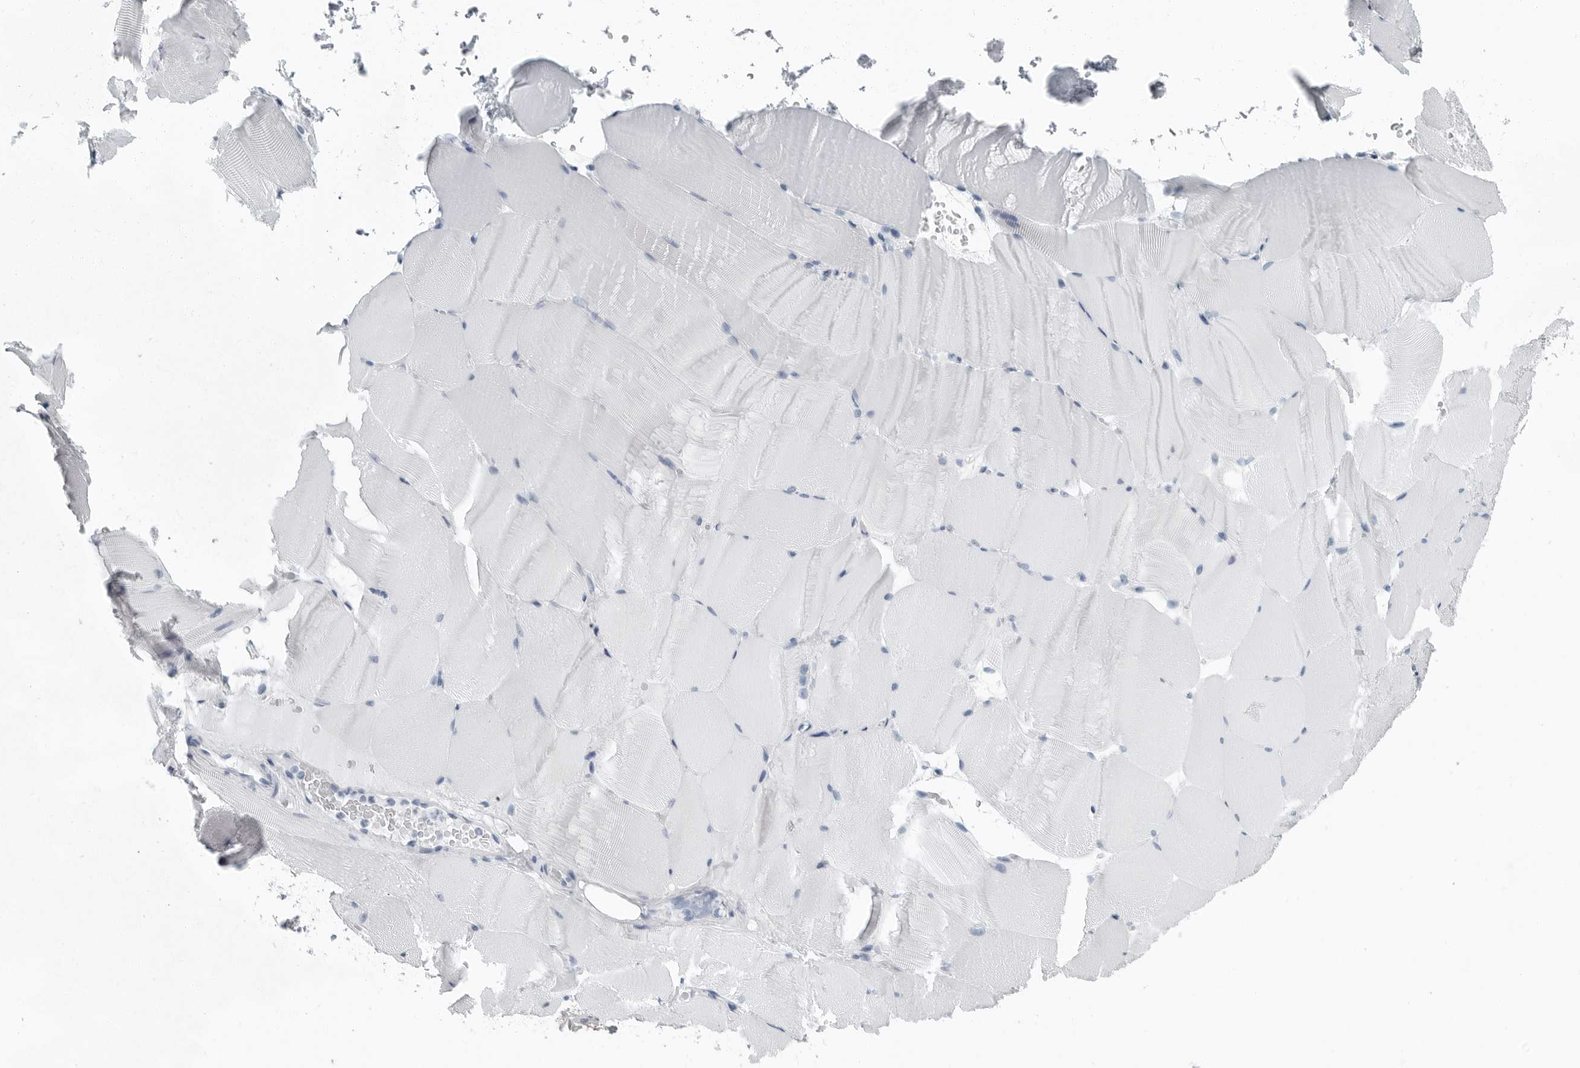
{"staining": {"intensity": "negative", "quantity": "none", "location": "none"}, "tissue": "skeletal muscle", "cell_type": "Myocytes", "image_type": "normal", "snomed": [{"axis": "morphology", "description": "Normal tissue, NOS"}, {"axis": "topography", "description": "Skeletal muscle"}, {"axis": "topography", "description": "Parathyroid gland"}], "caption": "An IHC histopathology image of benign skeletal muscle is shown. There is no staining in myocytes of skeletal muscle.", "gene": "ZPBP2", "patient": {"sex": "female", "age": 37}}